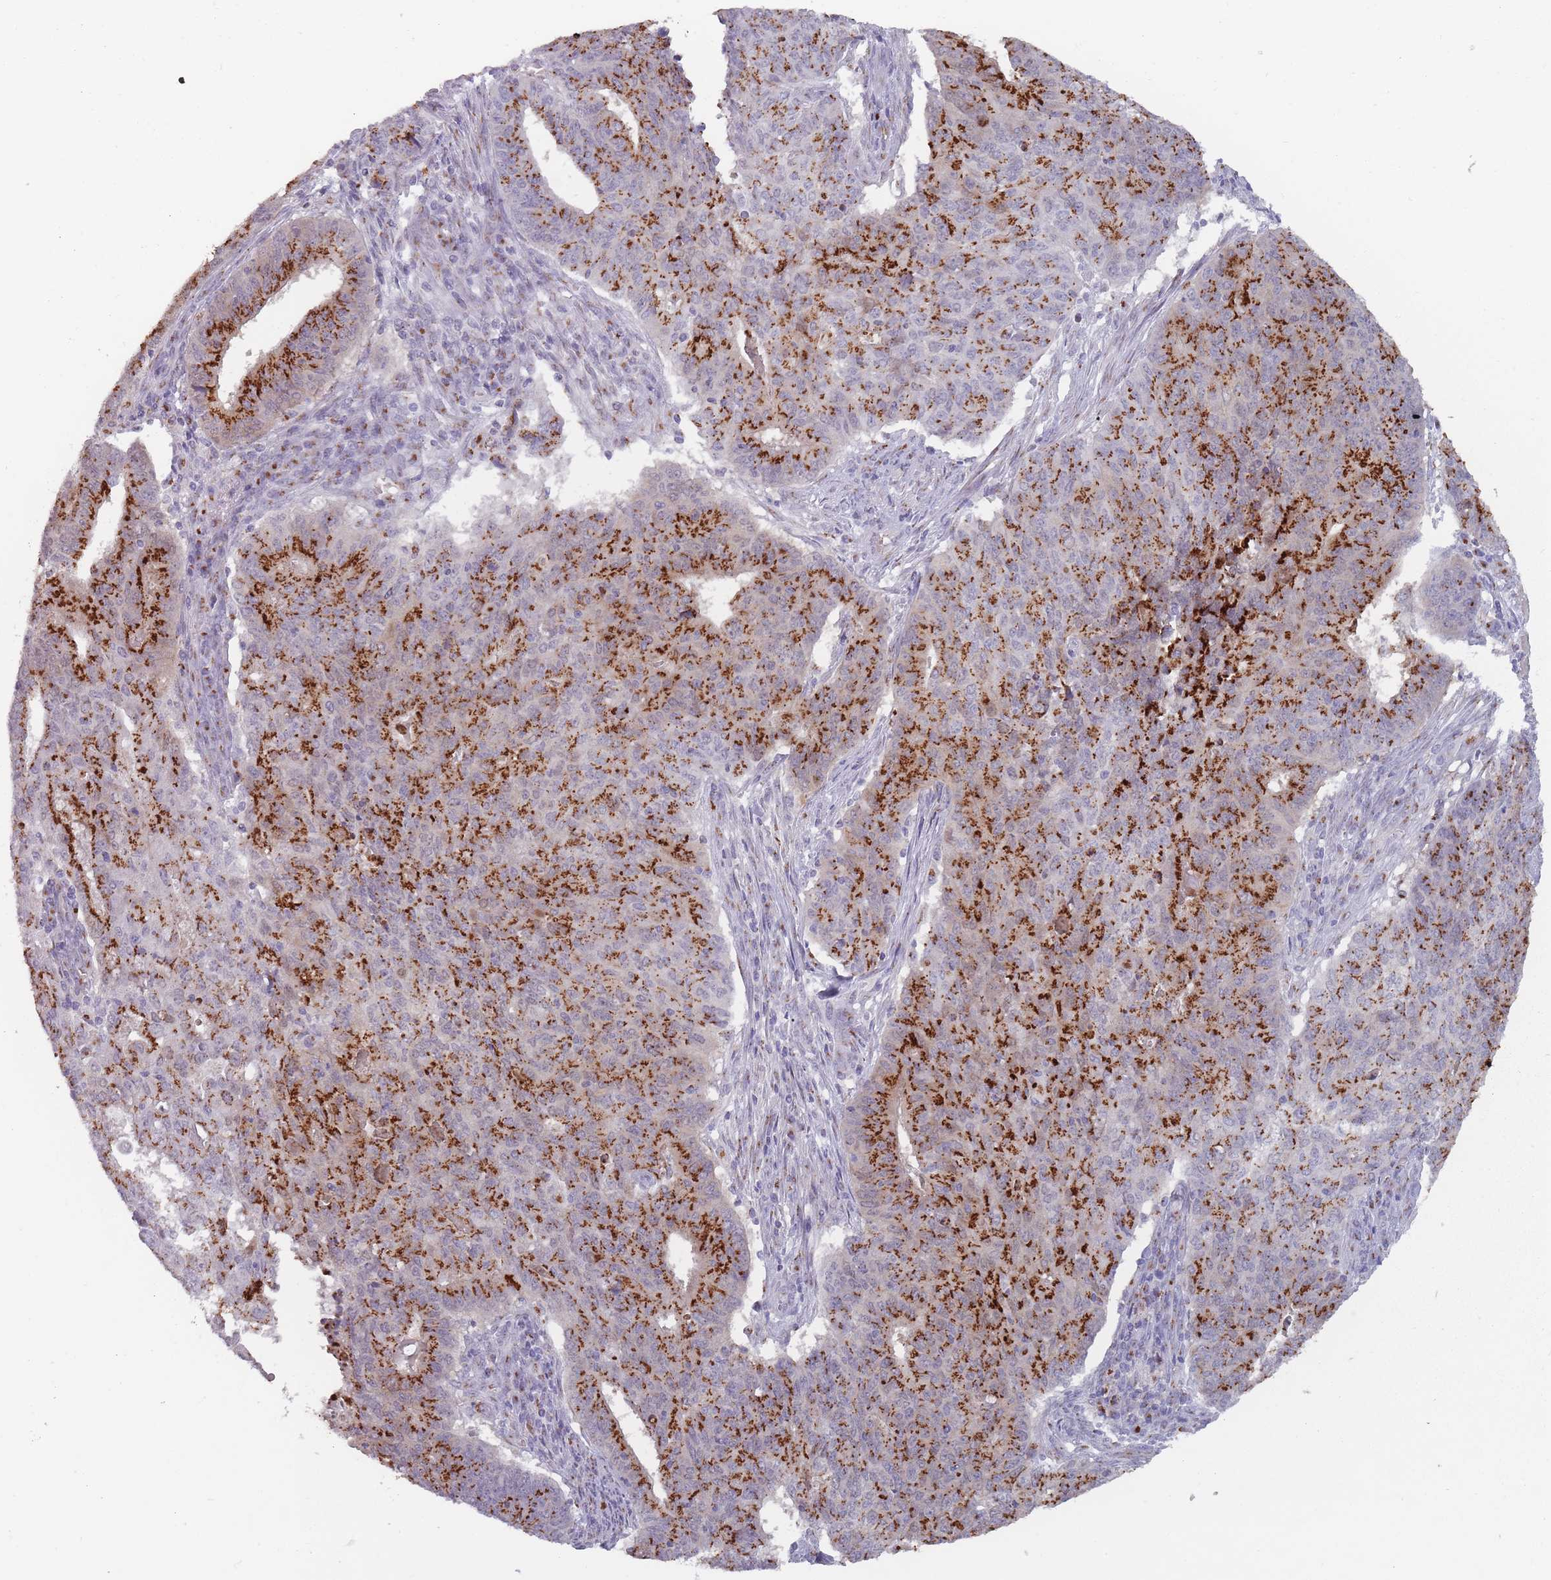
{"staining": {"intensity": "strong", "quantity": ">75%", "location": "cytoplasmic/membranous"}, "tissue": "endometrial cancer", "cell_type": "Tumor cells", "image_type": "cancer", "snomed": [{"axis": "morphology", "description": "Adenocarcinoma, NOS"}, {"axis": "topography", "description": "Endometrium"}], "caption": "A brown stain highlights strong cytoplasmic/membranous expression of a protein in human endometrial cancer (adenocarcinoma) tumor cells.", "gene": "MAN1B1", "patient": {"sex": "female", "age": 59}}